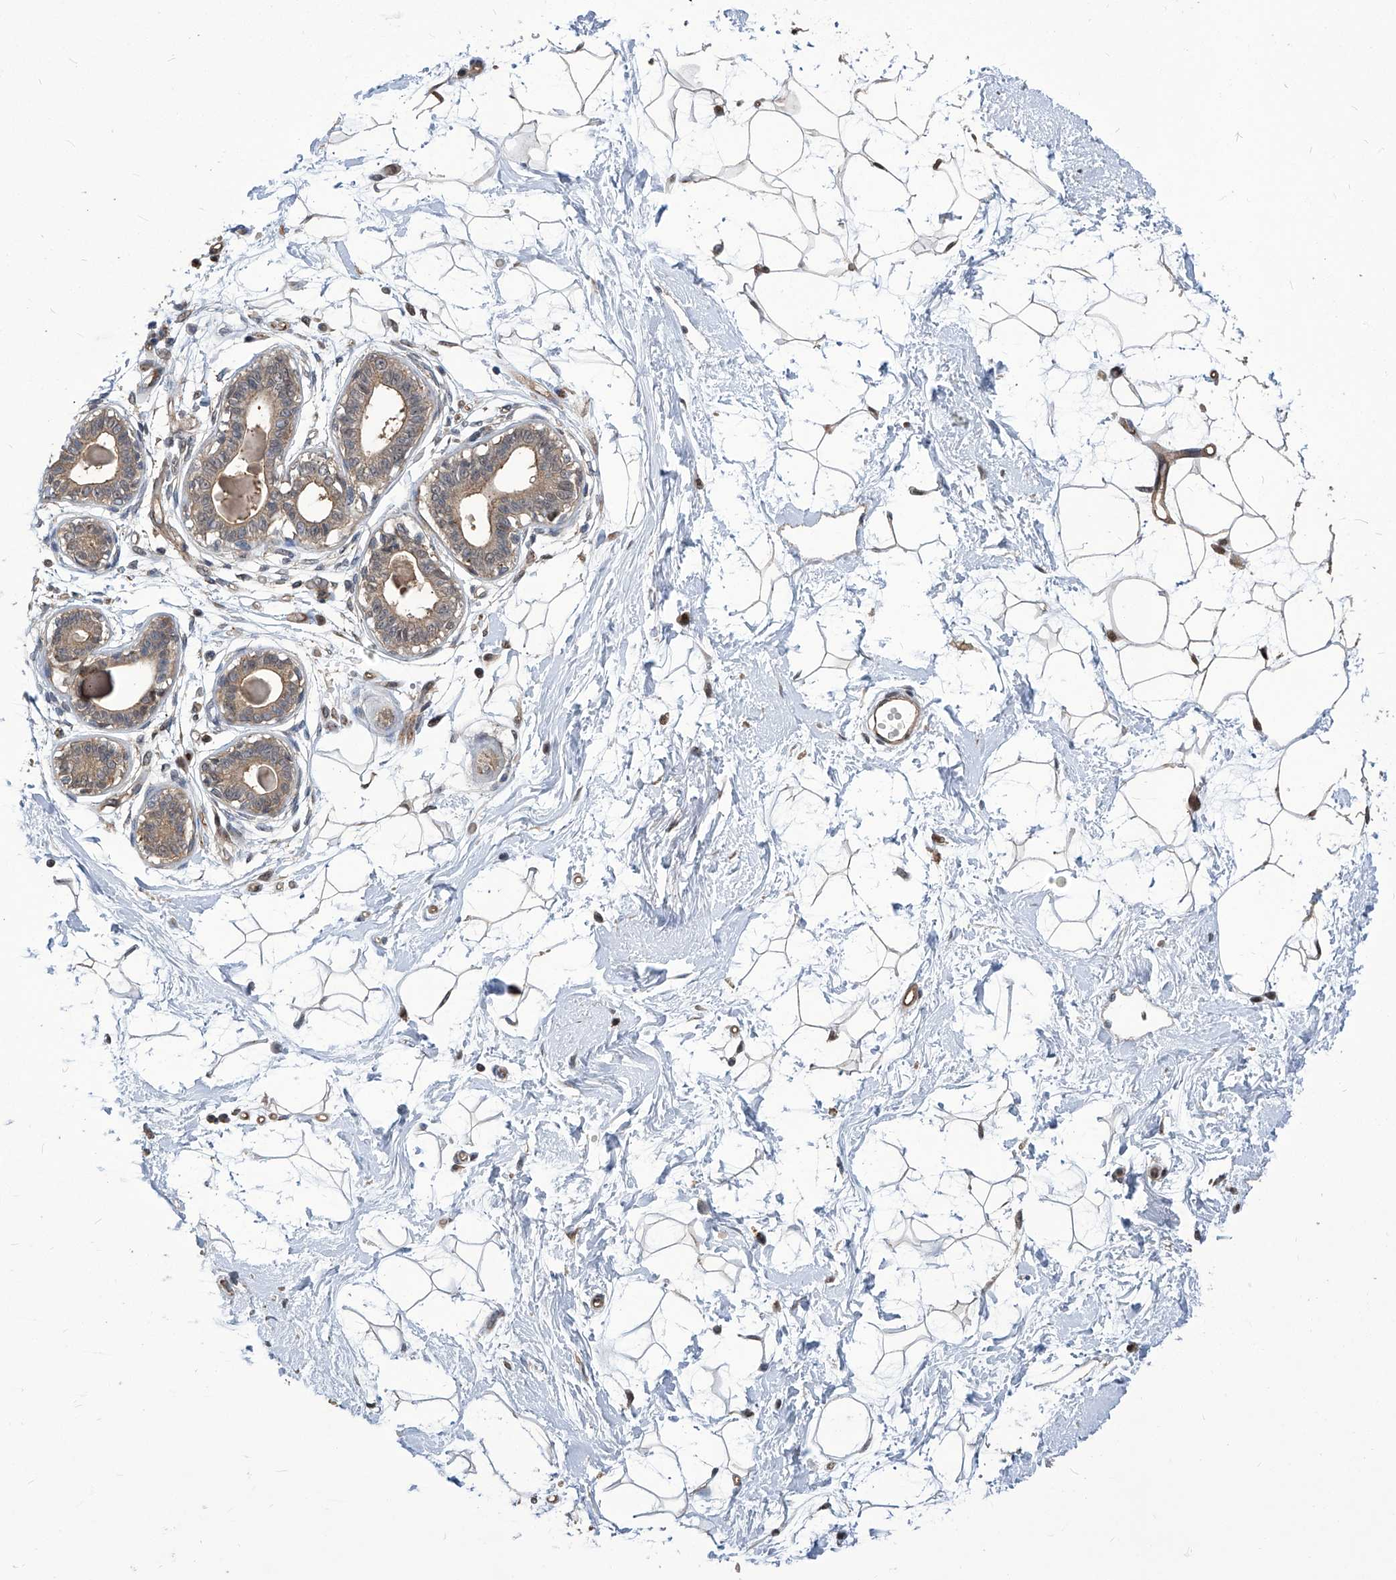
{"staining": {"intensity": "weak", "quantity": "25%-75%", "location": "cytoplasmic/membranous"}, "tissue": "breast", "cell_type": "Adipocytes", "image_type": "normal", "snomed": [{"axis": "morphology", "description": "Normal tissue, NOS"}, {"axis": "topography", "description": "Breast"}], "caption": "Immunohistochemical staining of normal human breast displays 25%-75% levels of weak cytoplasmic/membranous protein positivity in approximately 25%-75% of adipocytes.", "gene": "PSMB1", "patient": {"sex": "female", "age": 45}}